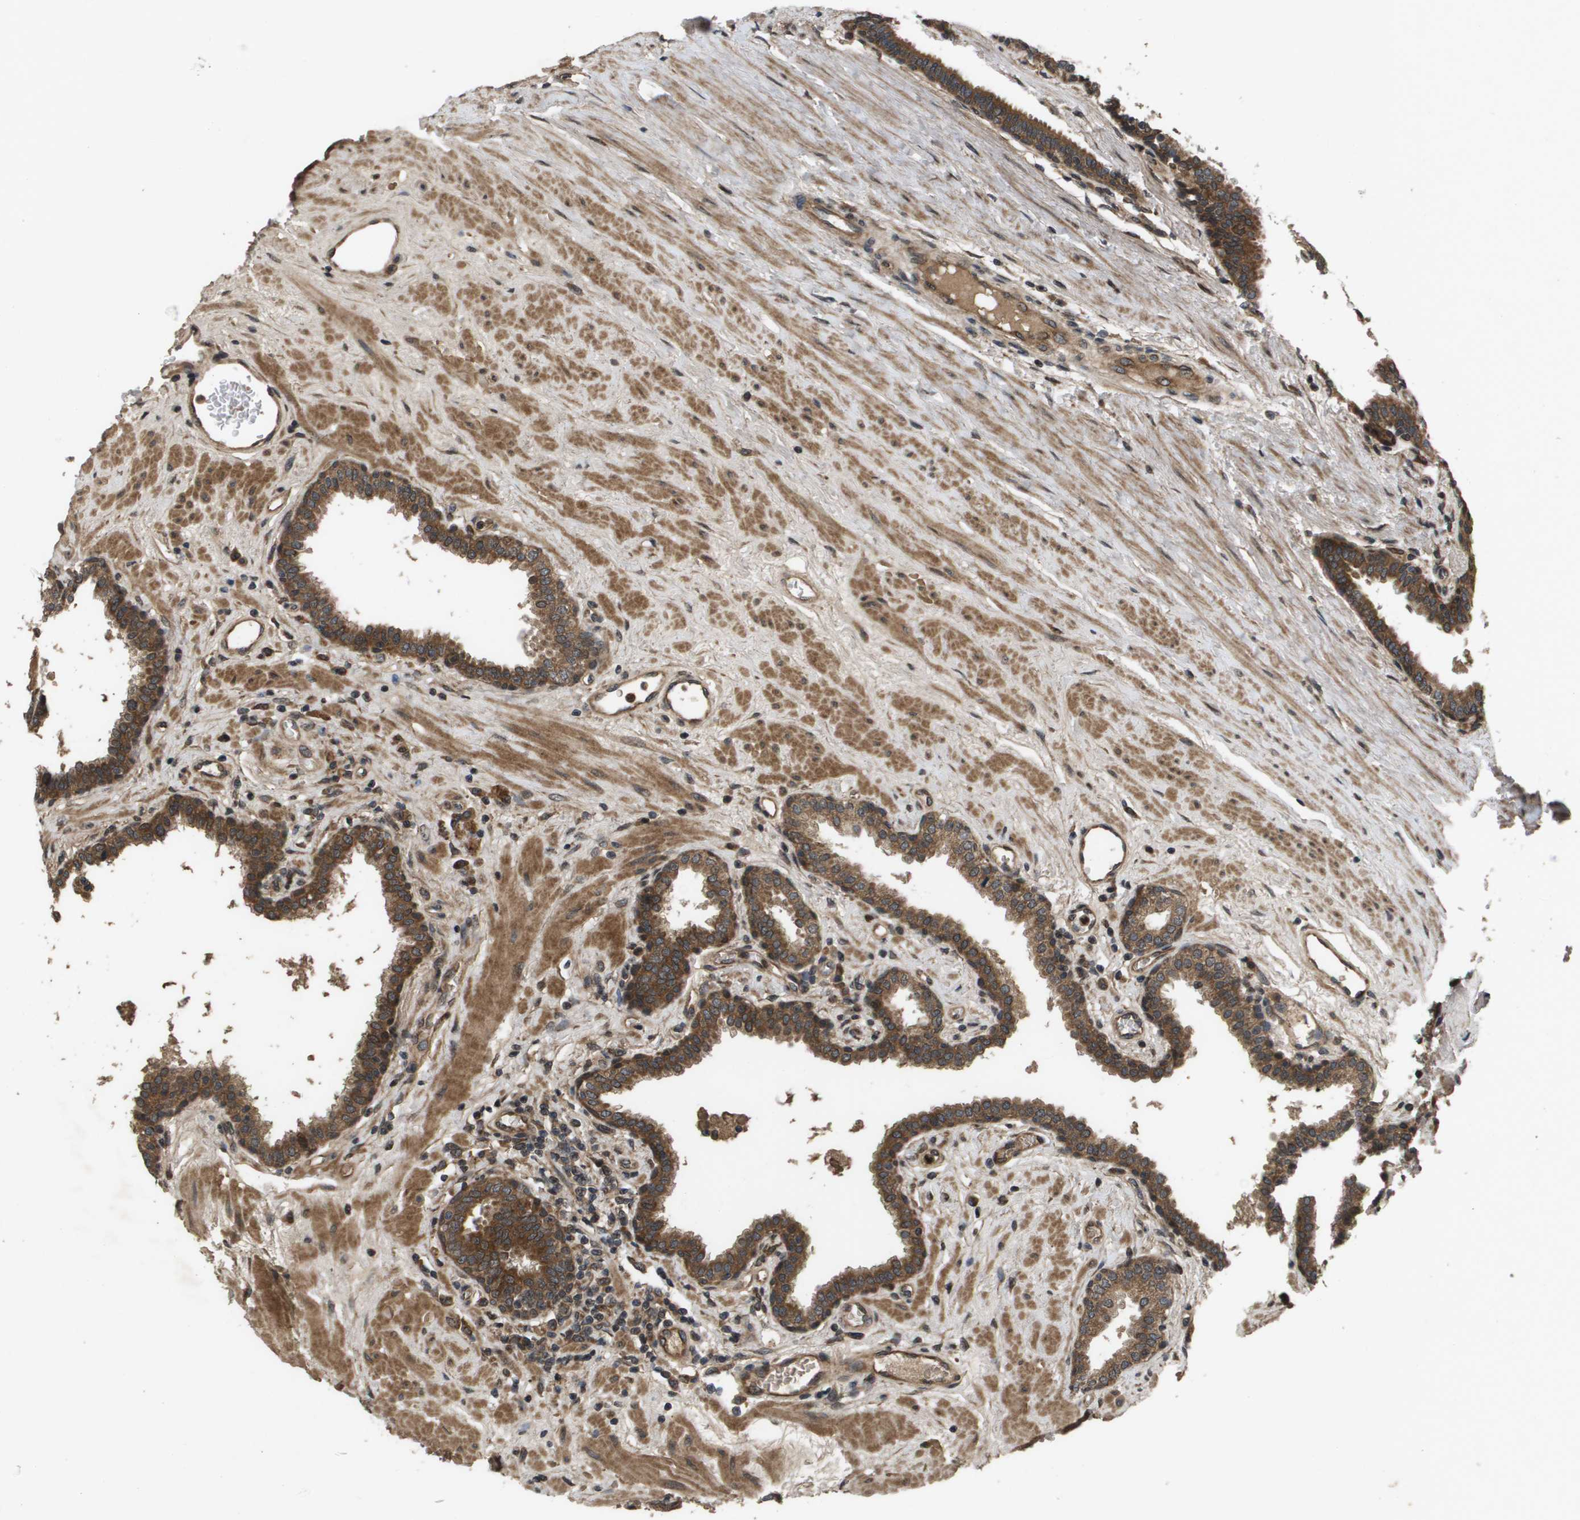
{"staining": {"intensity": "moderate", "quantity": ">75%", "location": "cytoplasmic/membranous"}, "tissue": "prostate", "cell_type": "Glandular cells", "image_type": "normal", "snomed": [{"axis": "morphology", "description": "Normal tissue, NOS"}, {"axis": "topography", "description": "Prostate"}], "caption": "The immunohistochemical stain shows moderate cytoplasmic/membranous positivity in glandular cells of benign prostate.", "gene": "SPTLC1", "patient": {"sex": "male", "age": 51}}